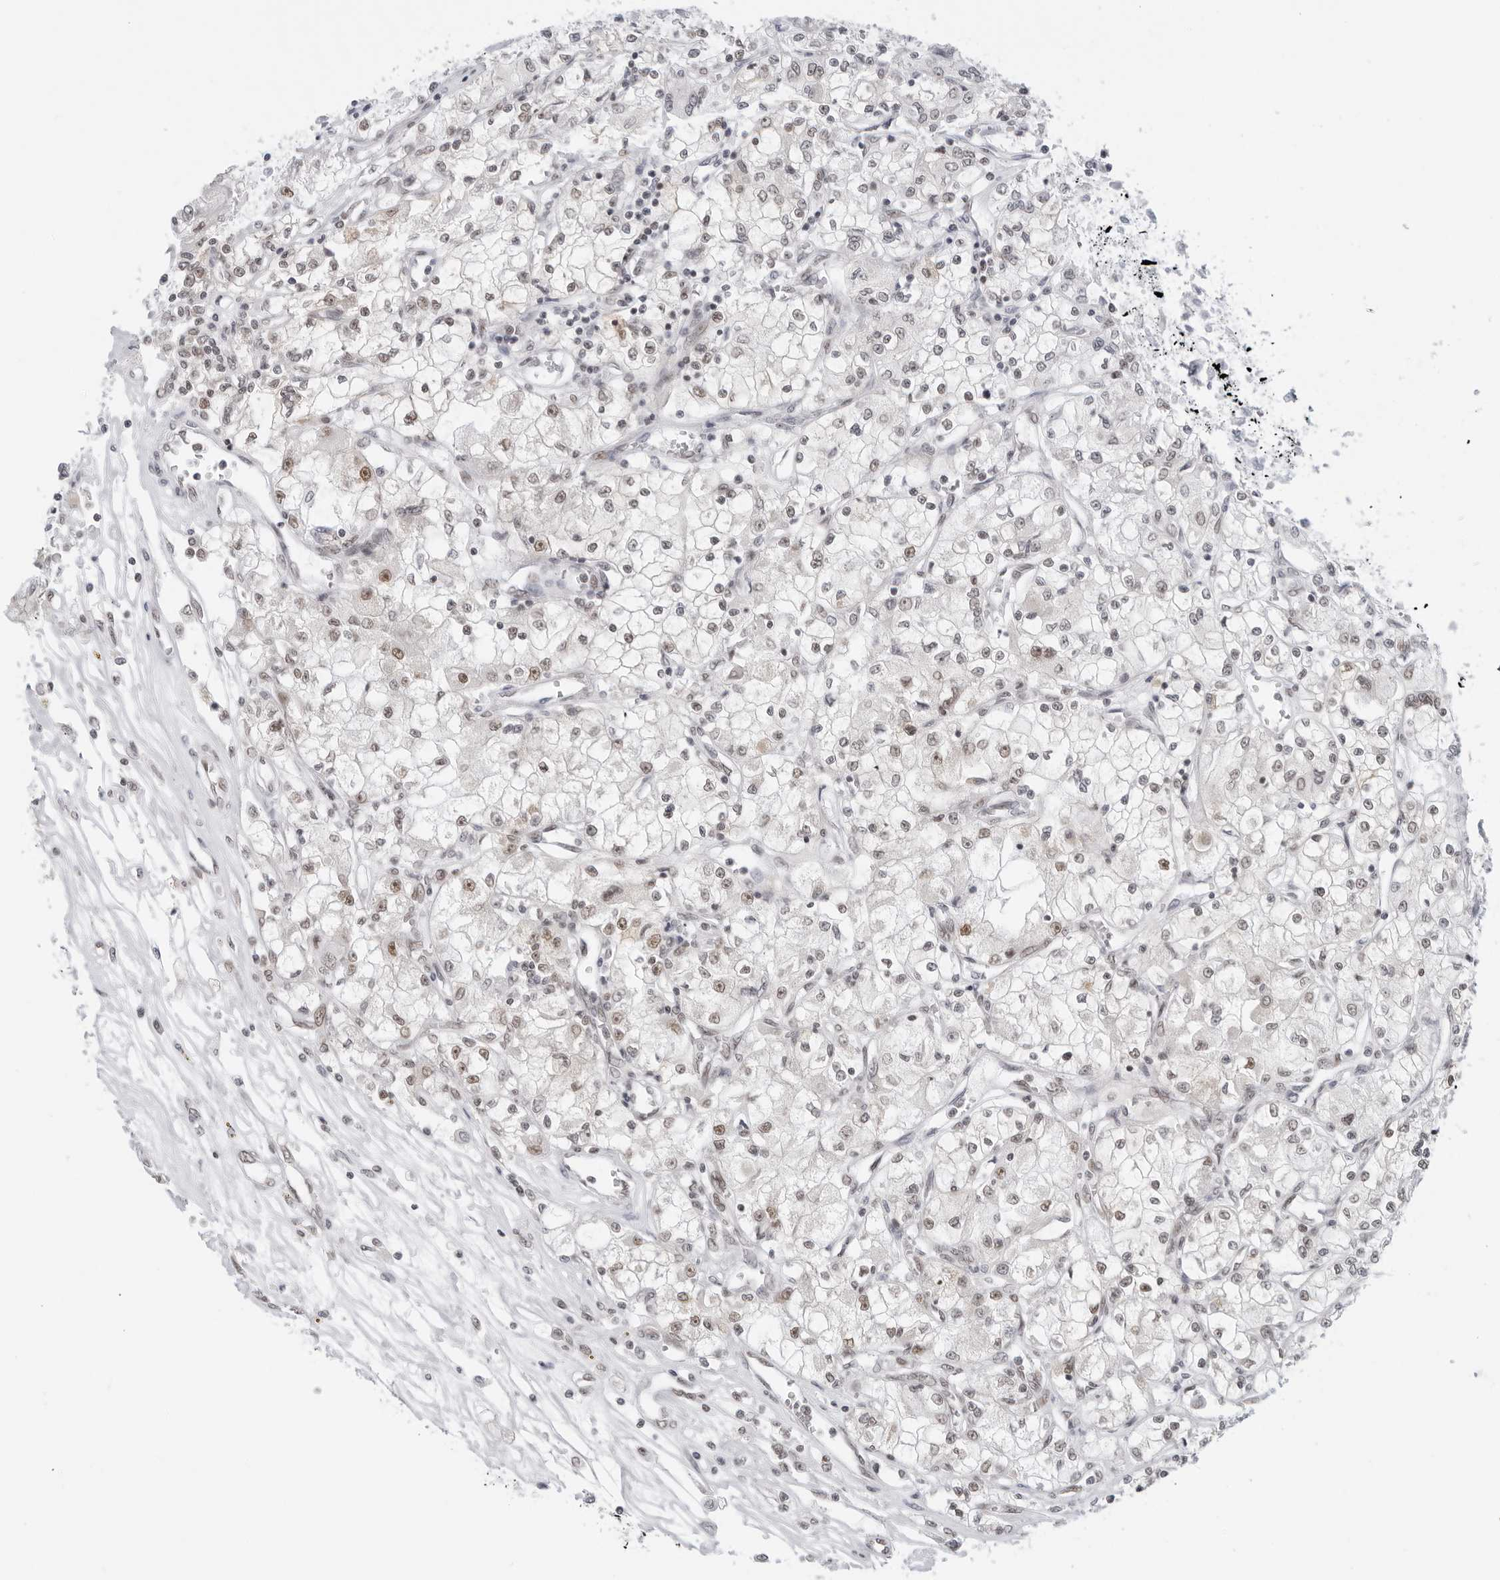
{"staining": {"intensity": "moderate", "quantity": "<25%", "location": "nuclear"}, "tissue": "renal cancer", "cell_type": "Tumor cells", "image_type": "cancer", "snomed": [{"axis": "morphology", "description": "Adenocarcinoma, NOS"}, {"axis": "topography", "description": "Kidney"}], "caption": "Tumor cells exhibit moderate nuclear positivity in about <25% of cells in renal cancer (adenocarcinoma).", "gene": "FOXK2", "patient": {"sex": "female", "age": 59}}